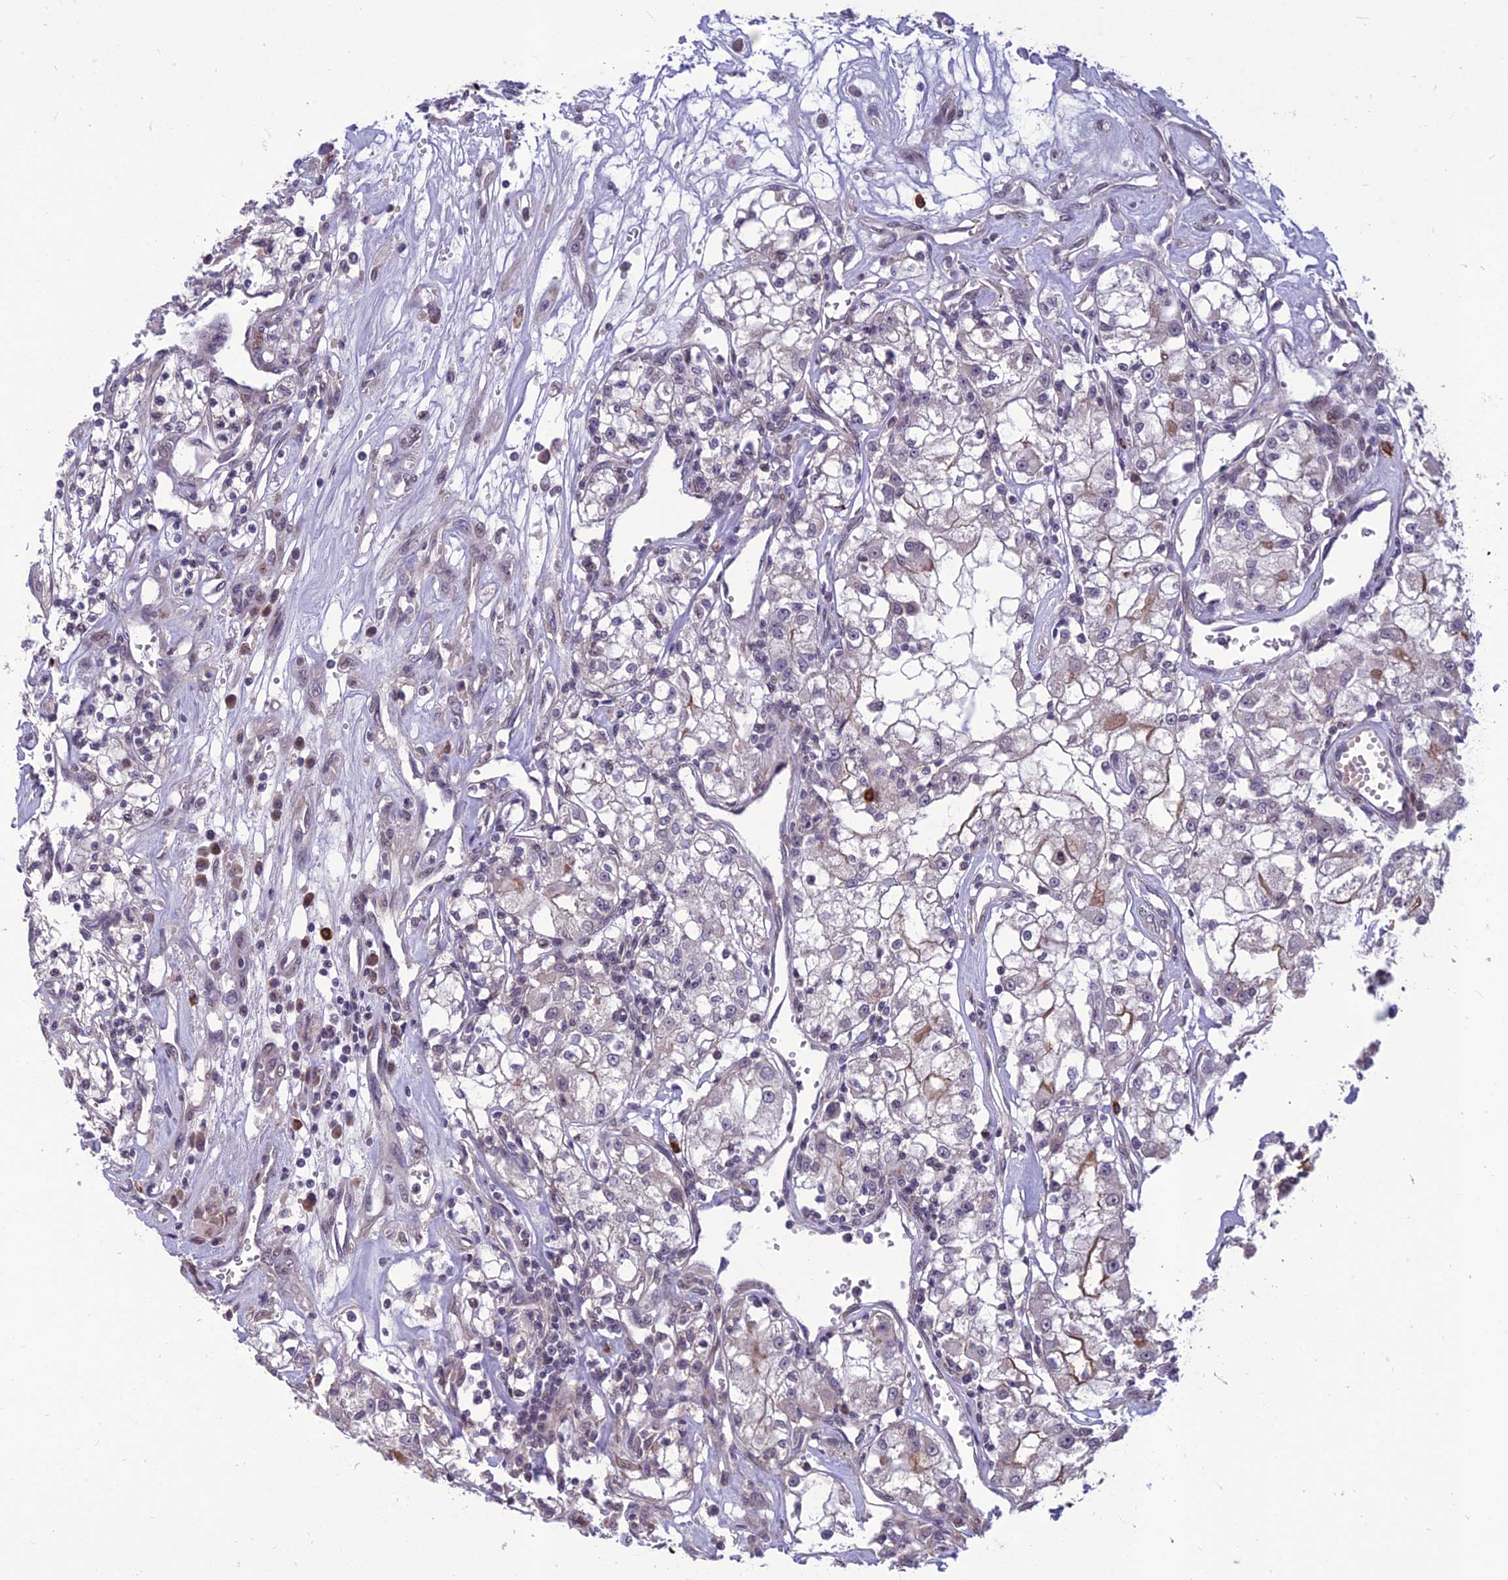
{"staining": {"intensity": "negative", "quantity": "none", "location": "none"}, "tissue": "renal cancer", "cell_type": "Tumor cells", "image_type": "cancer", "snomed": [{"axis": "morphology", "description": "Adenocarcinoma, NOS"}, {"axis": "topography", "description": "Kidney"}], "caption": "There is no significant positivity in tumor cells of renal adenocarcinoma.", "gene": "FBRS", "patient": {"sex": "female", "age": 59}}